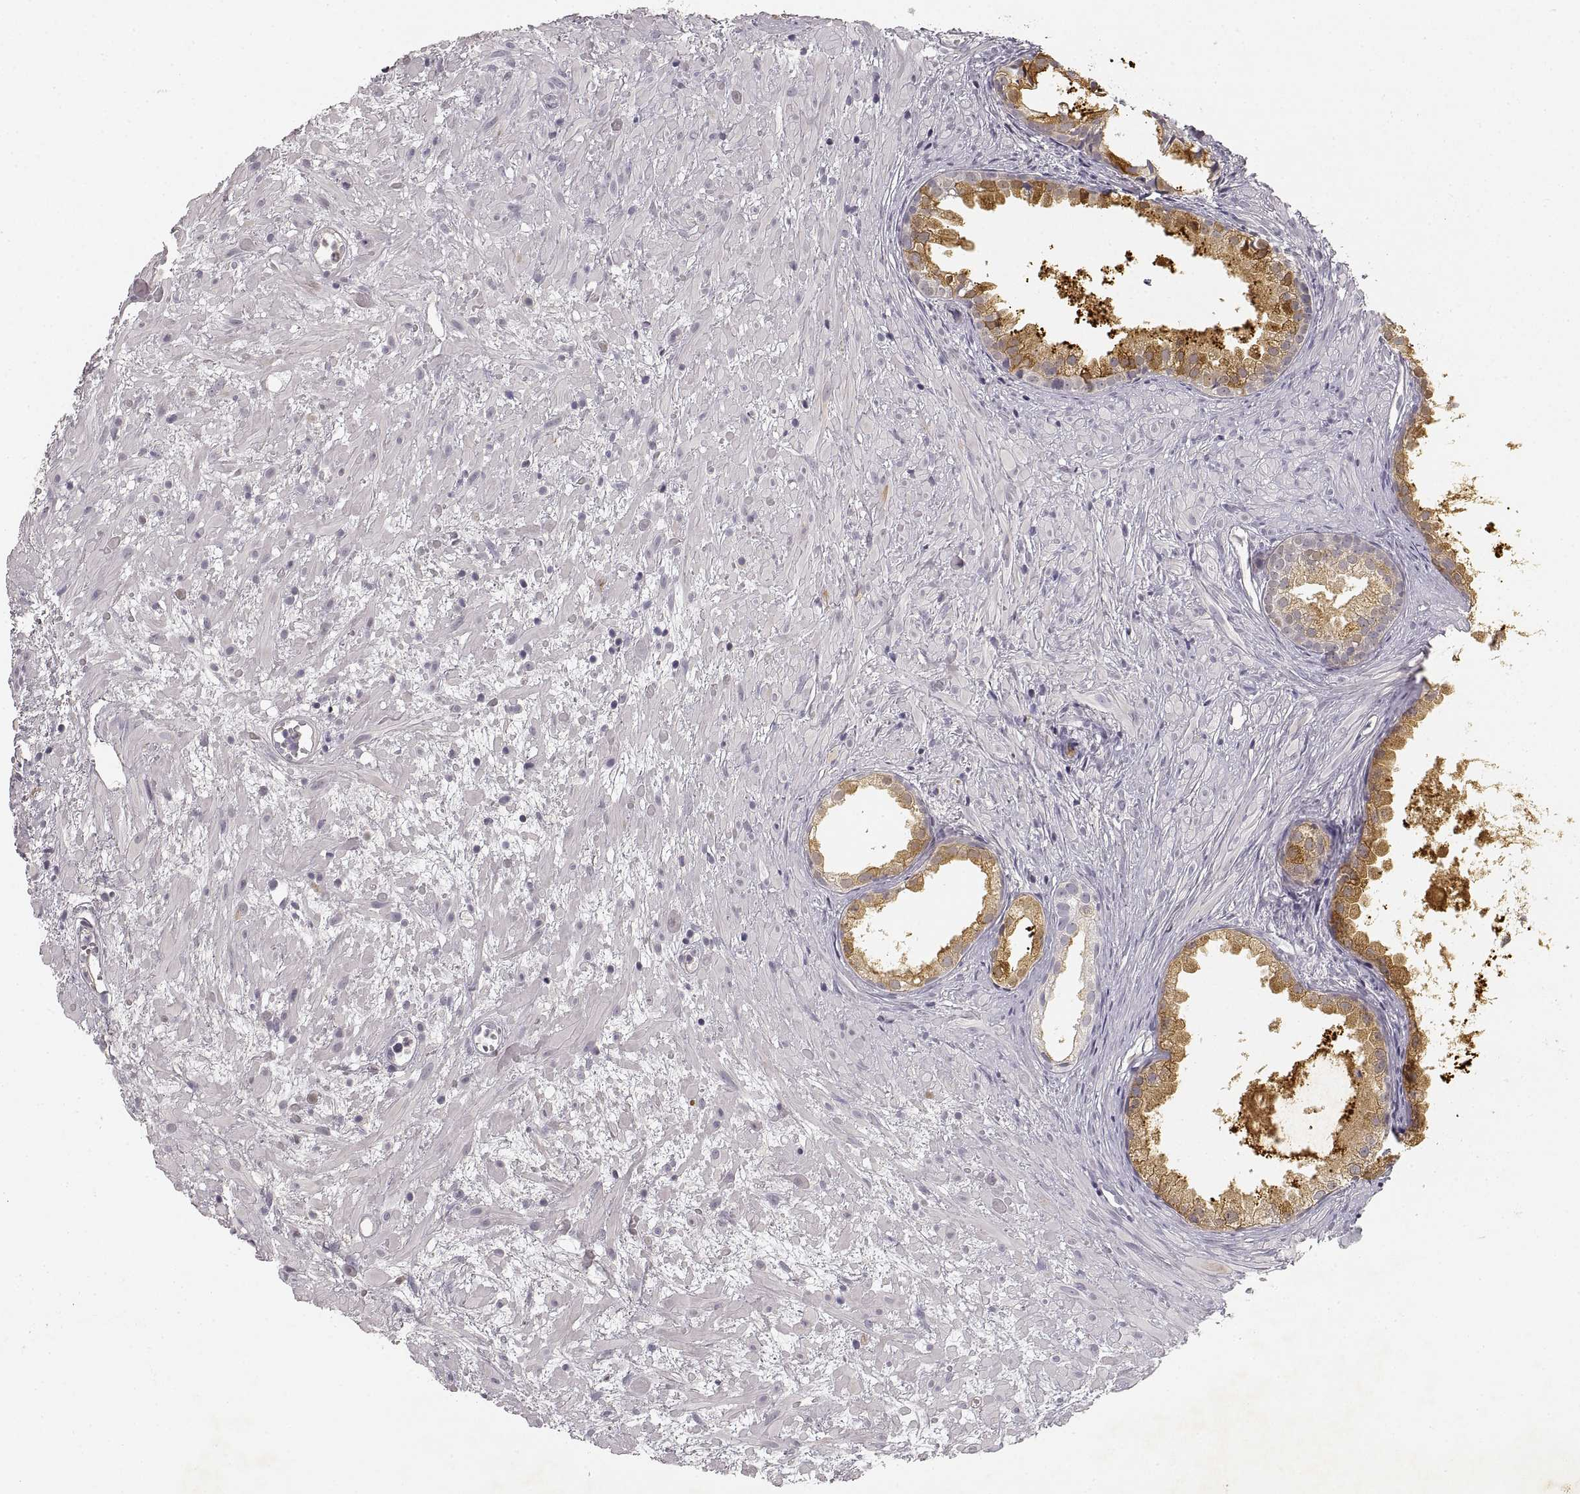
{"staining": {"intensity": "moderate", "quantity": "25%-75%", "location": "cytoplasmic/membranous"}, "tissue": "prostate cancer", "cell_type": "Tumor cells", "image_type": "cancer", "snomed": [{"axis": "morphology", "description": "Adenocarcinoma, High grade"}, {"axis": "topography", "description": "Prostate"}], "caption": "Prostate cancer stained for a protein displays moderate cytoplasmic/membranous positivity in tumor cells. The protein is shown in brown color, while the nuclei are stained blue.", "gene": "RUNDC3A", "patient": {"sex": "male", "age": 79}}